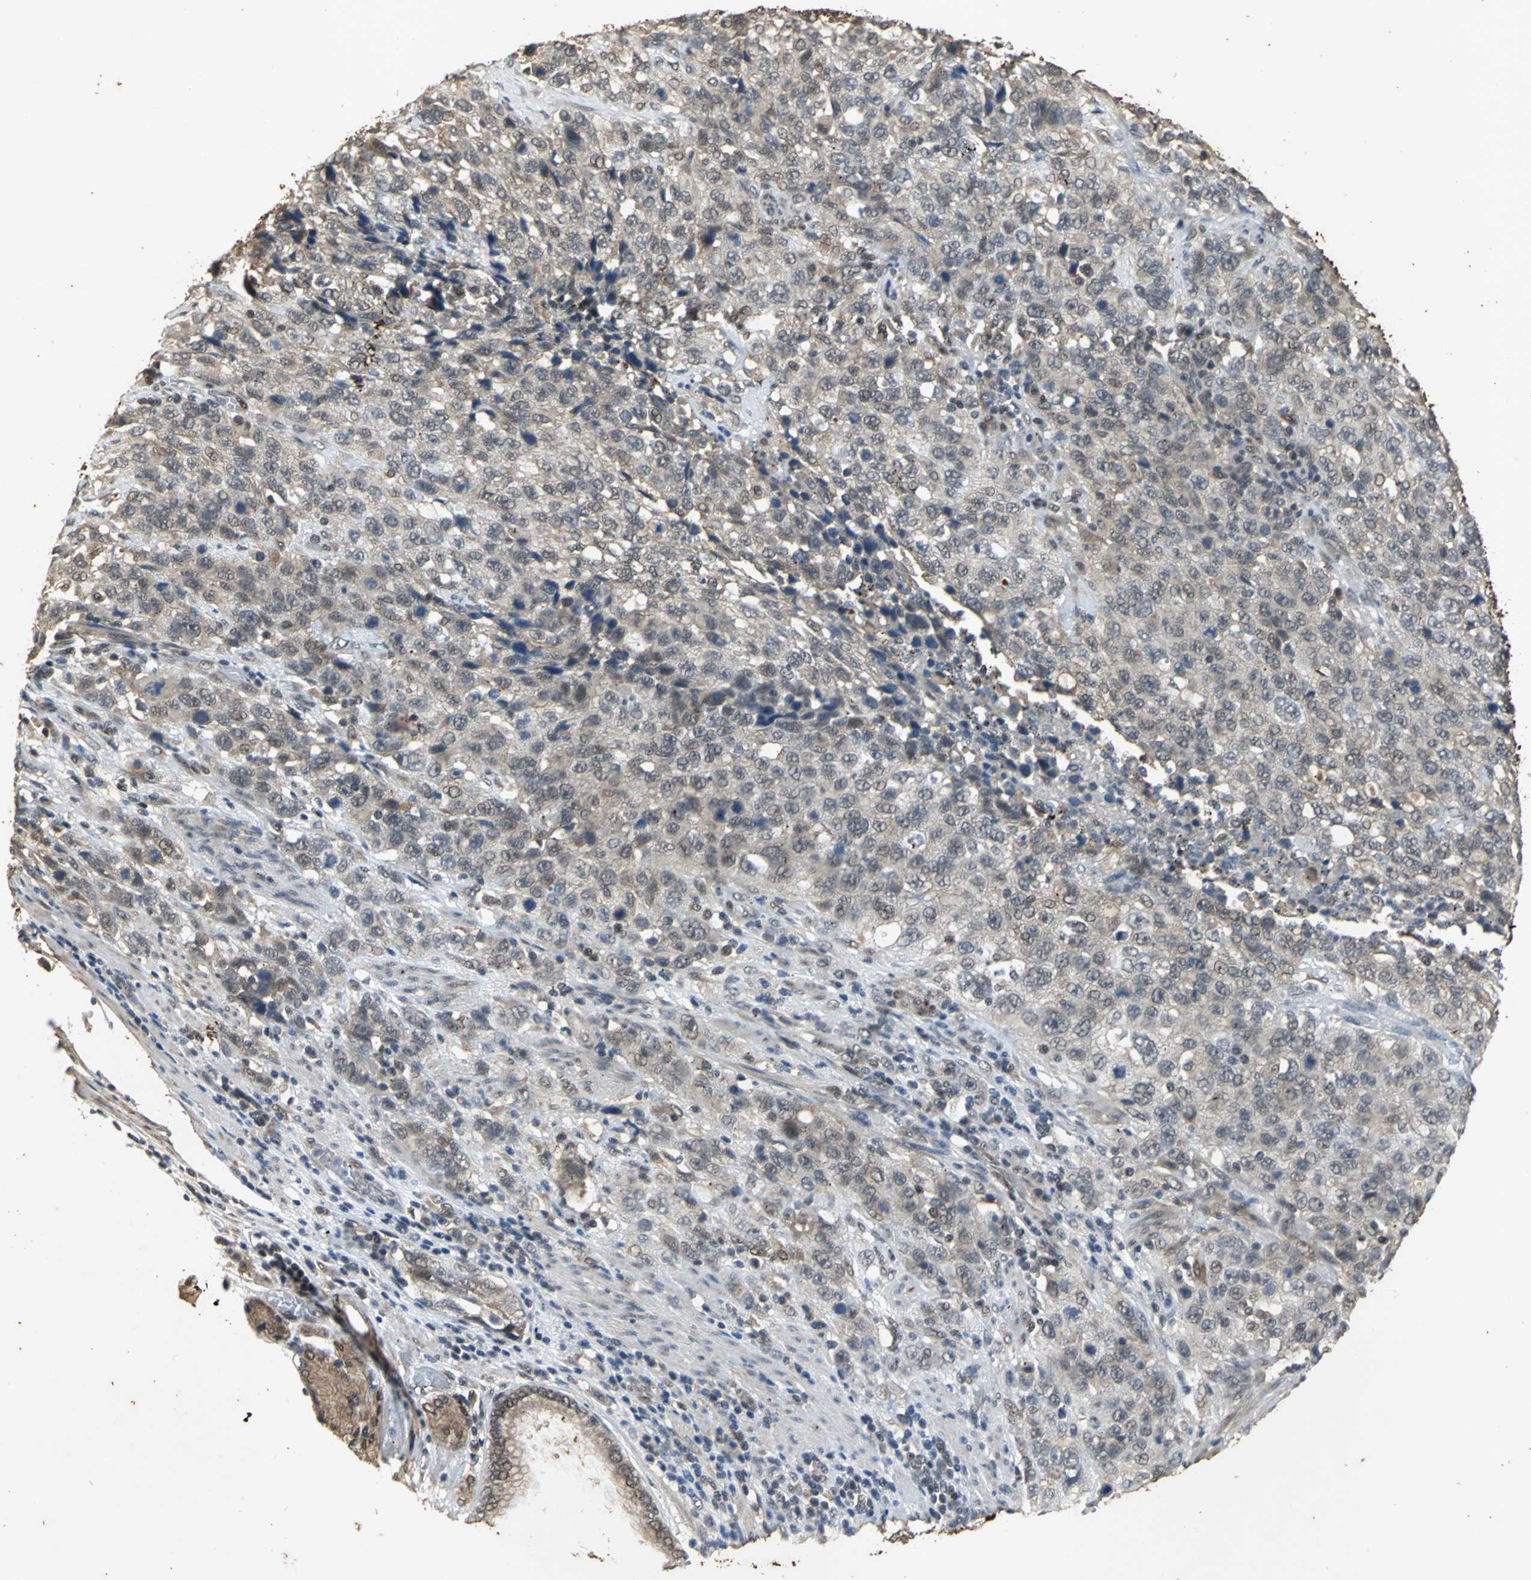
{"staining": {"intensity": "weak", "quantity": "<25%", "location": "cytoplasmic/membranous"}, "tissue": "stomach cancer", "cell_type": "Tumor cells", "image_type": "cancer", "snomed": [{"axis": "morphology", "description": "Normal tissue, NOS"}, {"axis": "morphology", "description": "Adenocarcinoma, NOS"}, {"axis": "topography", "description": "Stomach"}], "caption": "DAB (3,3'-diaminobenzidine) immunohistochemical staining of adenocarcinoma (stomach) reveals no significant expression in tumor cells.", "gene": "NOTCH3", "patient": {"sex": "male", "age": 48}}